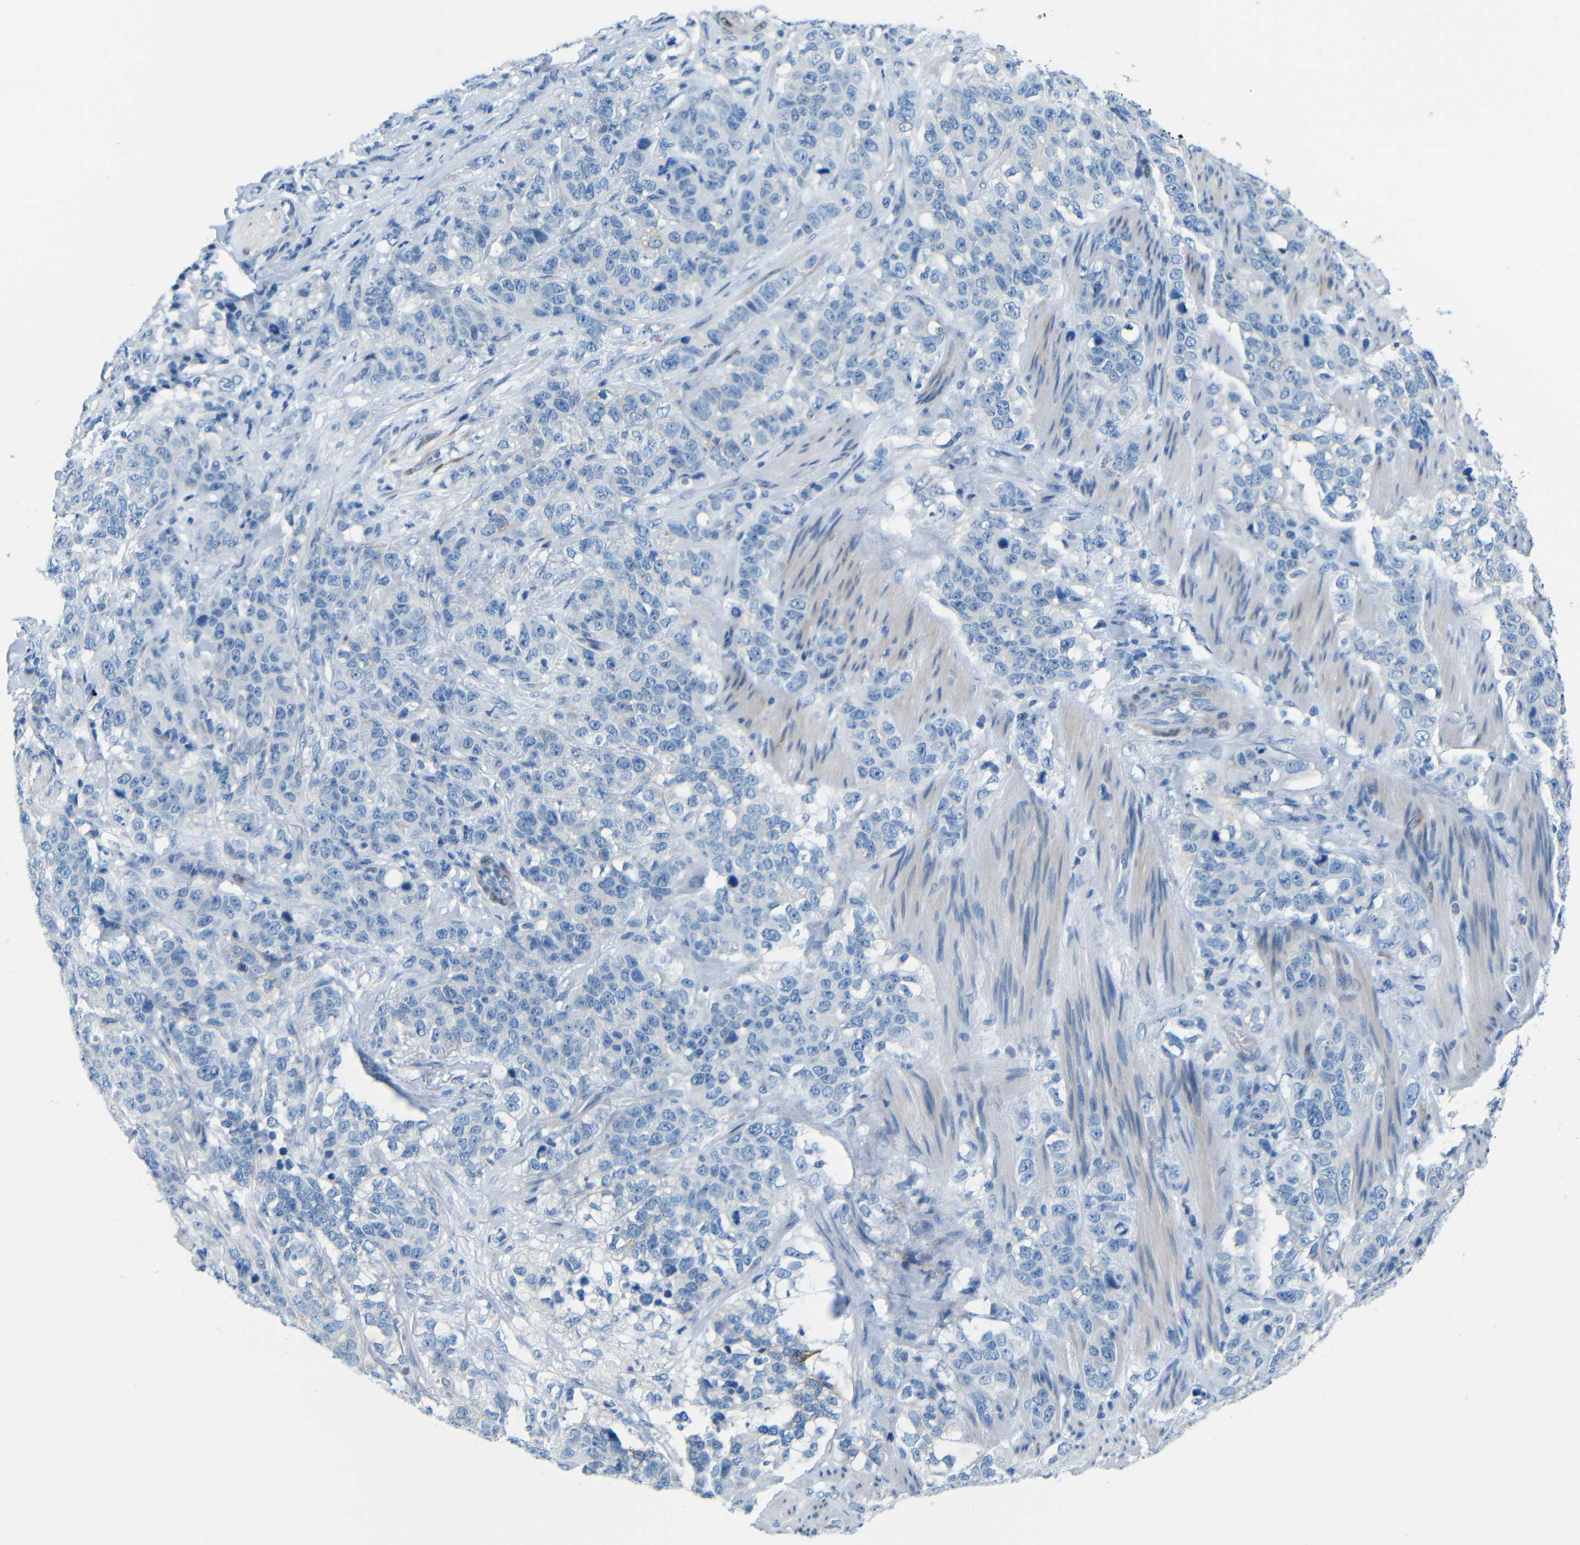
{"staining": {"intensity": "negative", "quantity": "none", "location": "none"}, "tissue": "stomach cancer", "cell_type": "Tumor cells", "image_type": "cancer", "snomed": [{"axis": "morphology", "description": "Adenocarcinoma, NOS"}, {"axis": "topography", "description": "Stomach"}], "caption": "Immunohistochemistry image of neoplastic tissue: stomach cancer (adenocarcinoma) stained with DAB demonstrates no significant protein expression in tumor cells.", "gene": "MAP2", "patient": {"sex": "male", "age": 48}}